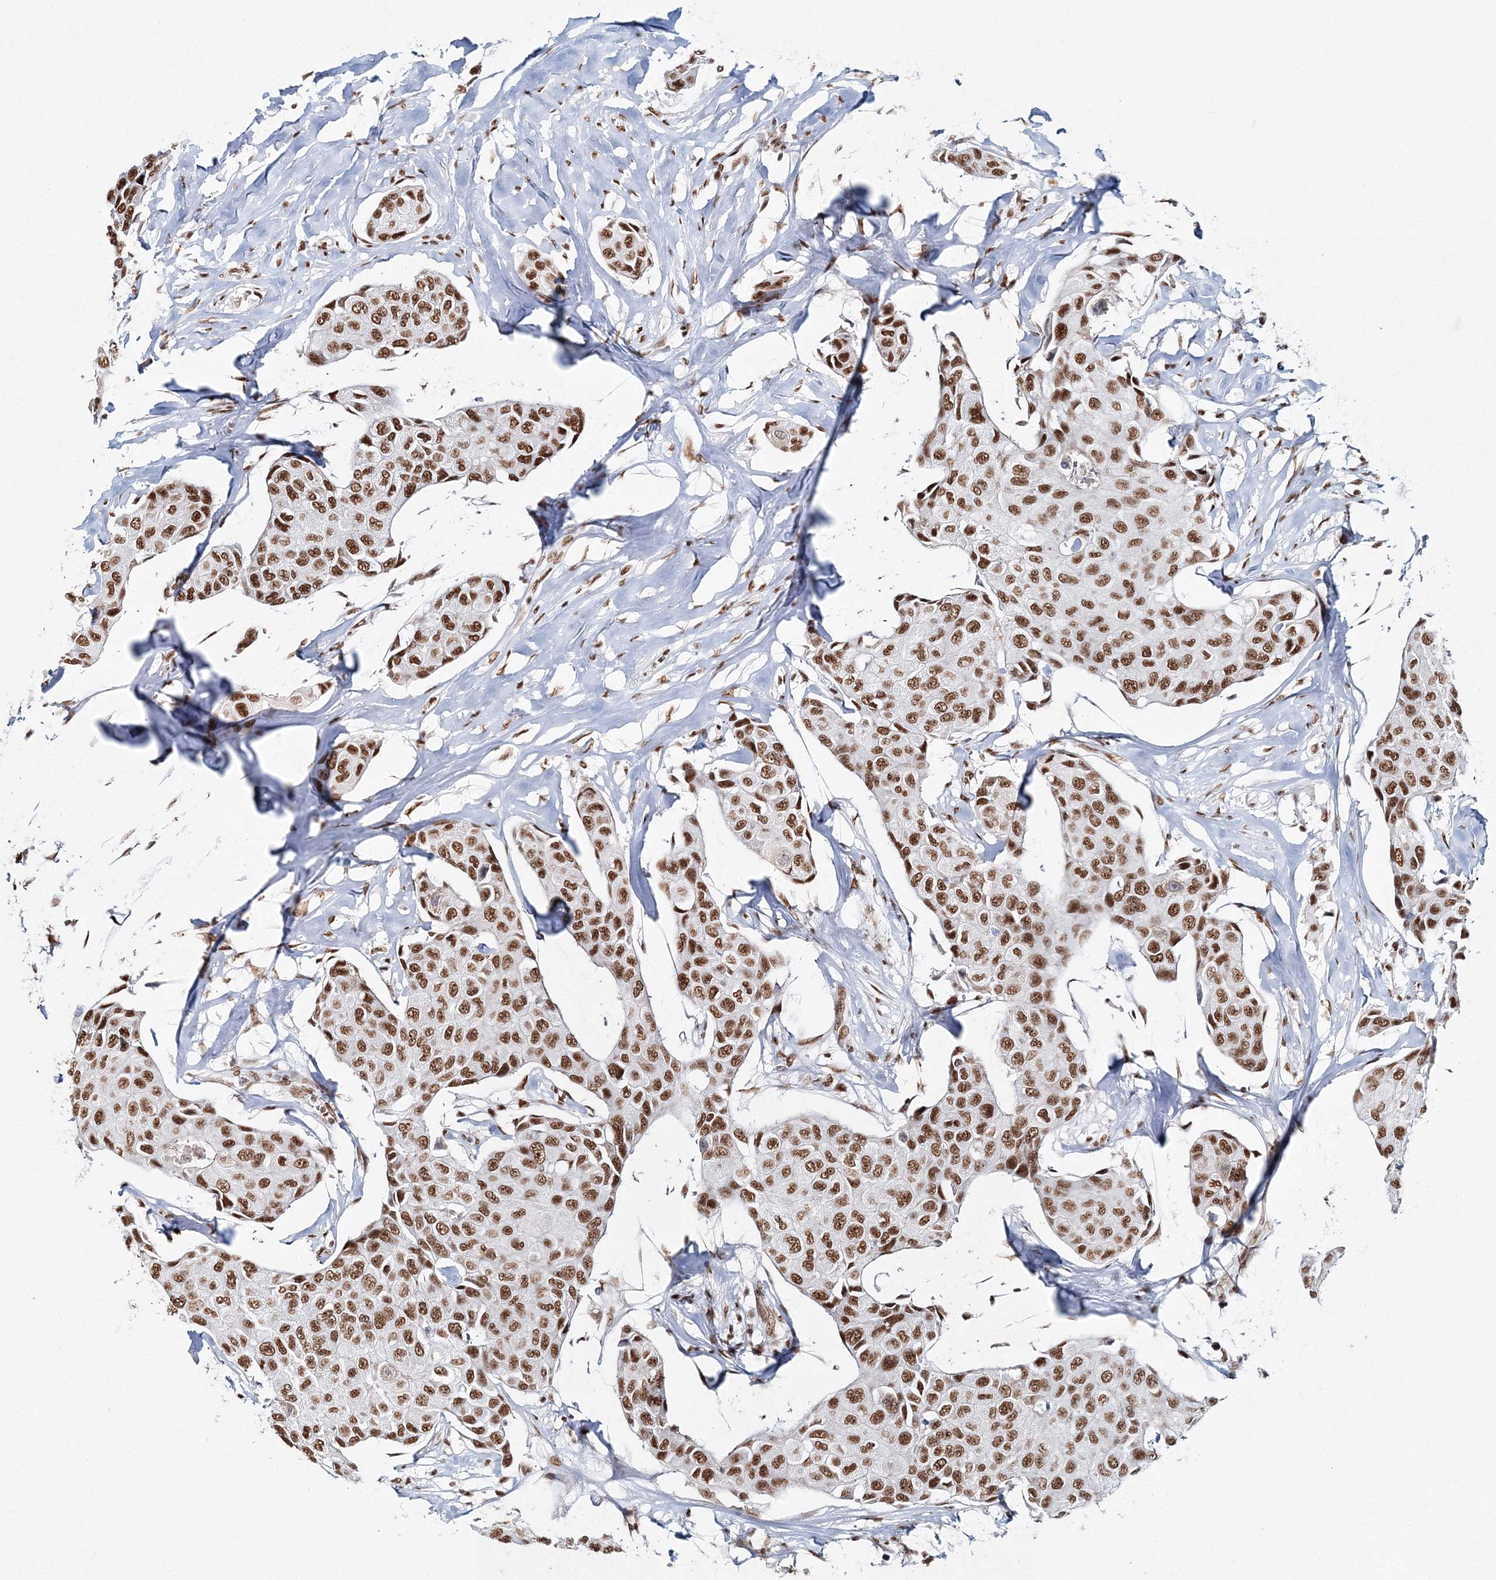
{"staining": {"intensity": "strong", "quantity": ">75%", "location": "nuclear"}, "tissue": "breast cancer", "cell_type": "Tumor cells", "image_type": "cancer", "snomed": [{"axis": "morphology", "description": "Duct carcinoma"}, {"axis": "topography", "description": "Breast"}], "caption": "The micrograph displays a brown stain indicating the presence of a protein in the nuclear of tumor cells in invasive ductal carcinoma (breast).", "gene": "QRICH1", "patient": {"sex": "female", "age": 80}}